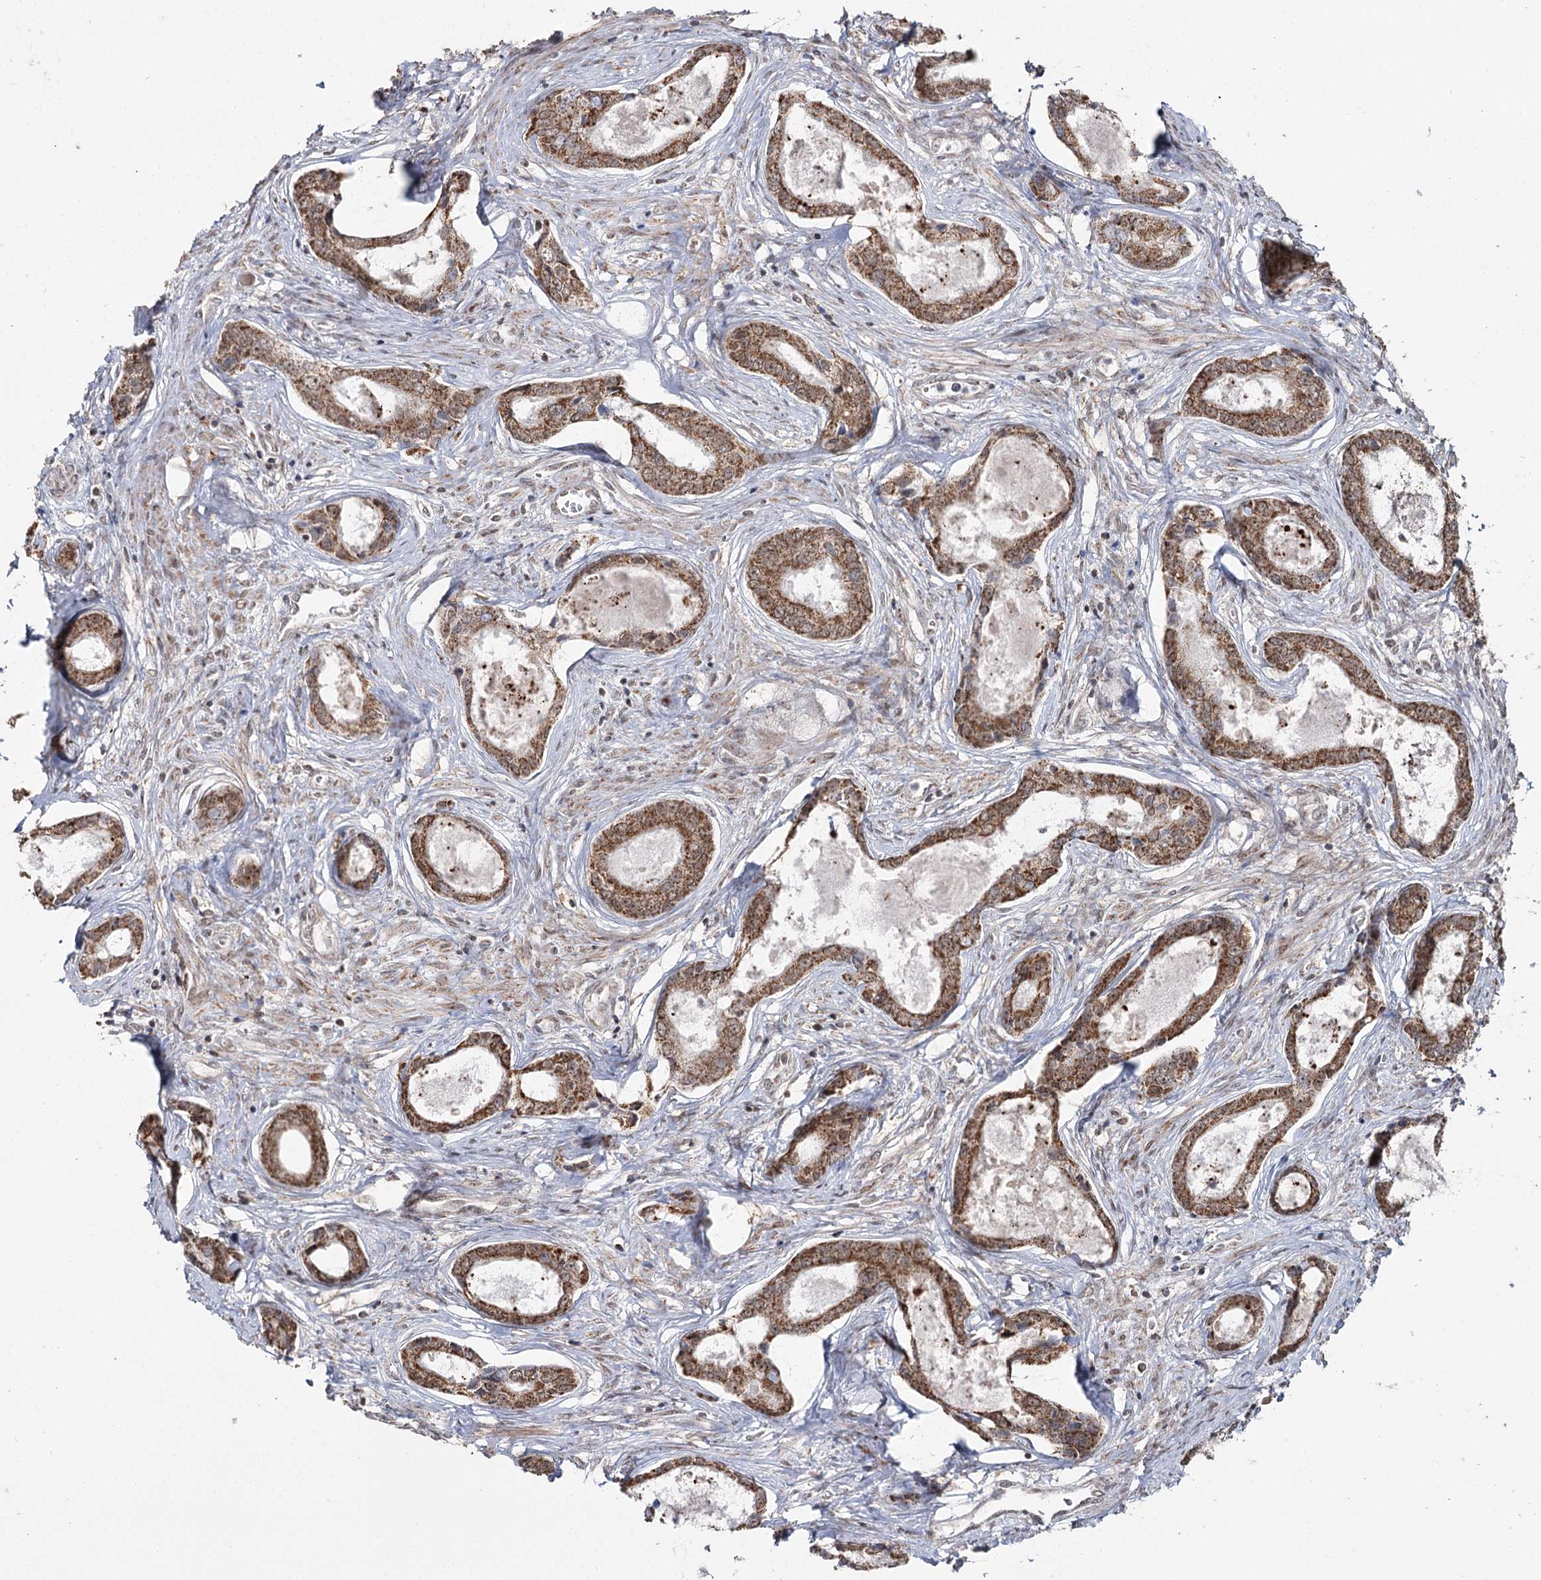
{"staining": {"intensity": "moderate", "quantity": ">75%", "location": "cytoplasmic/membranous"}, "tissue": "prostate cancer", "cell_type": "Tumor cells", "image_type": "cancer", "snomed": [{"axis": "morphology", "description": "Adenocarcinoma, Low grade"}, {"axis": "topography", "description": "Prostate"}], "caption": "An image of adenocarcinoma (low-grade) (prostate) stained for a protein reveals moderate cytoplasmic/membranous brown staining in tumor cells.", "gene": "PDHX", "patient": {"sex": "male", "age": 68}}